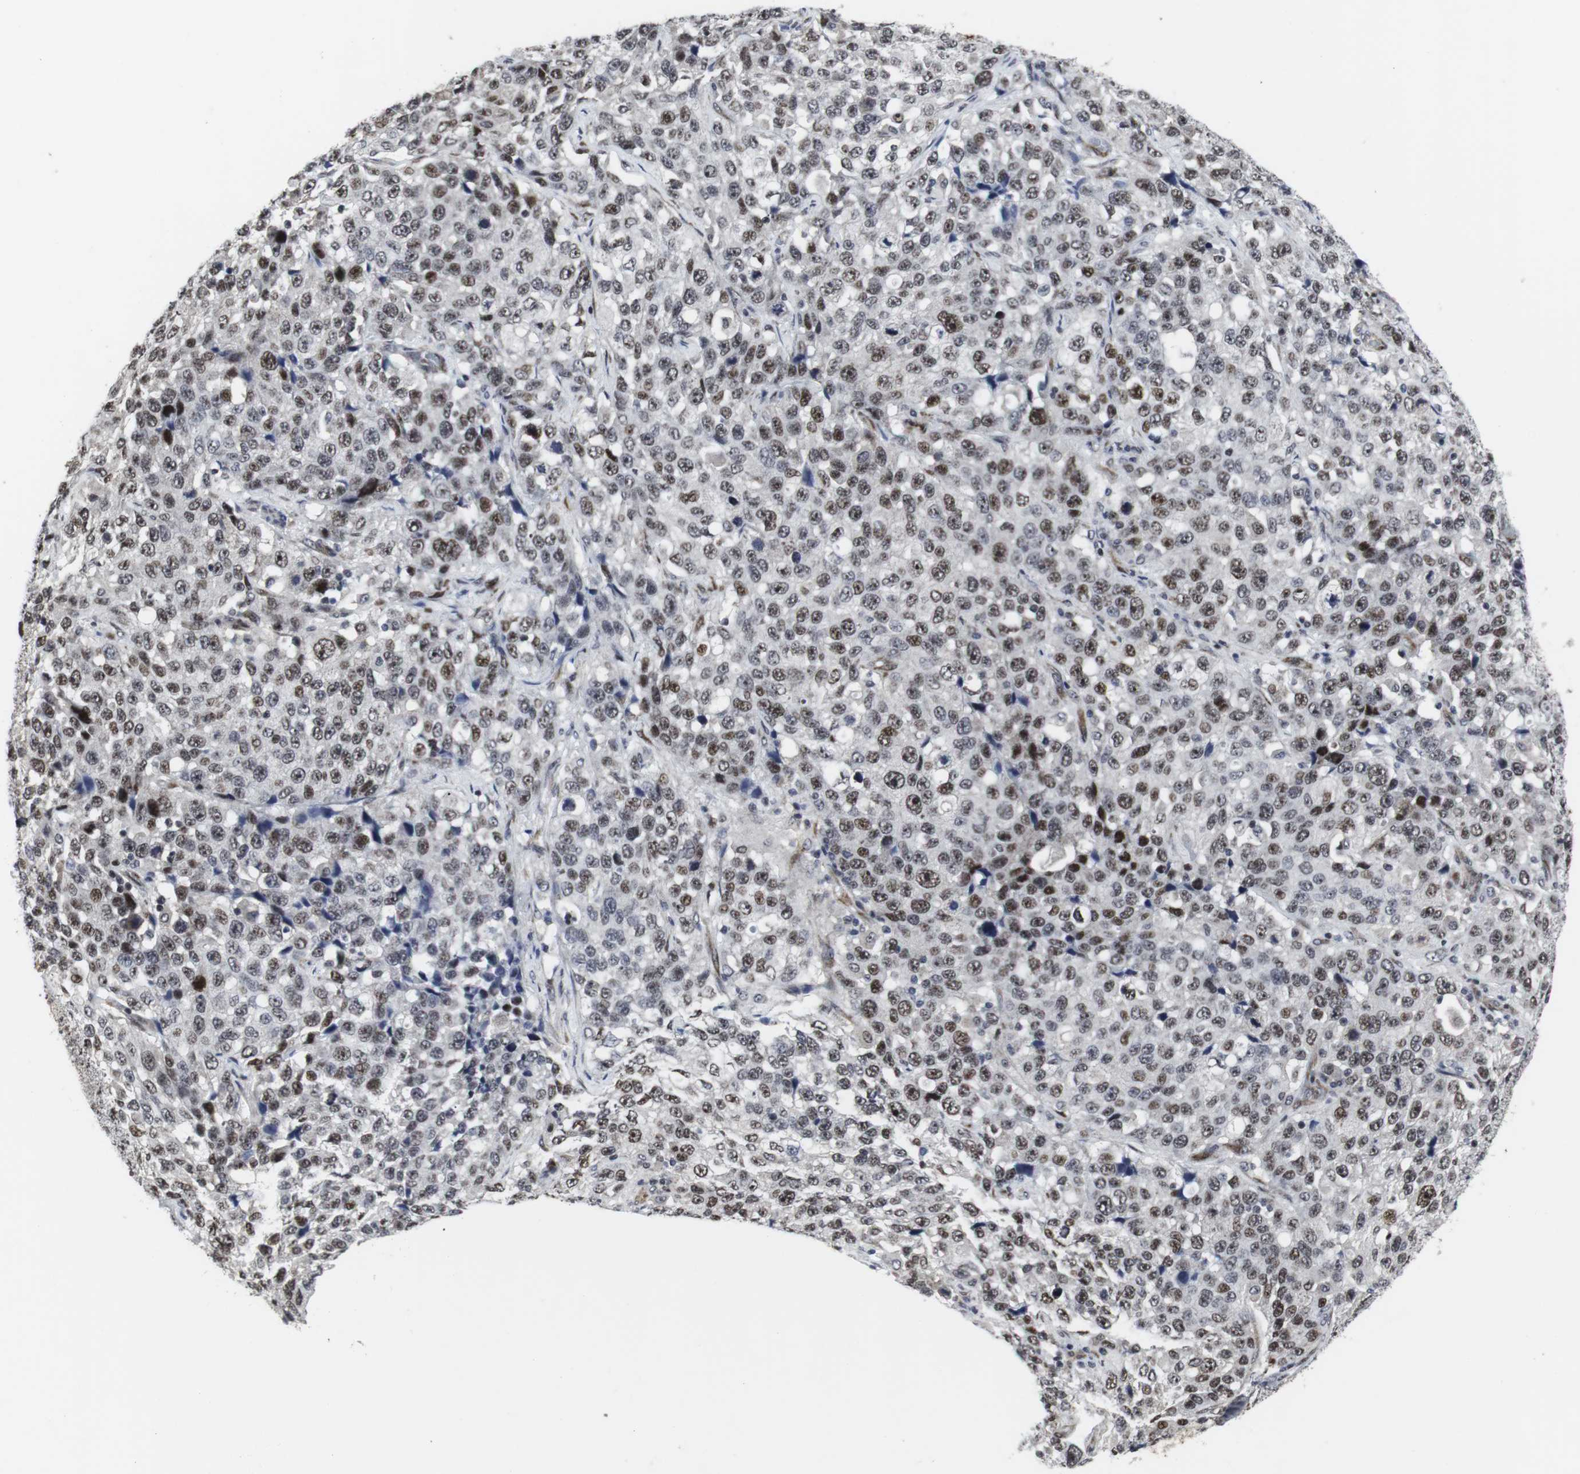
{"staining": {"intensity": "moderate", "quantity": "25%-75%", "location": "nuclear"}, "tissue": "stomach cancer", "cell_type": "Tumor cells", "image_type": "cancer", "snomed": [{"axis": "morphology", "description": "Normal tissue, NOS"}, {"axis": "morphology", "description": "Adenocarcinoma, NOS"}, {"axis": "topography", "description": "Stomach"}], "caption": "Protein expression analysis of stomach adenocarcinoma displays moderate nuclear staining in approximately 25%-75% of tumor cells.", "gene": "MLH1", "patient": {"sex": "male", "age": 48}}